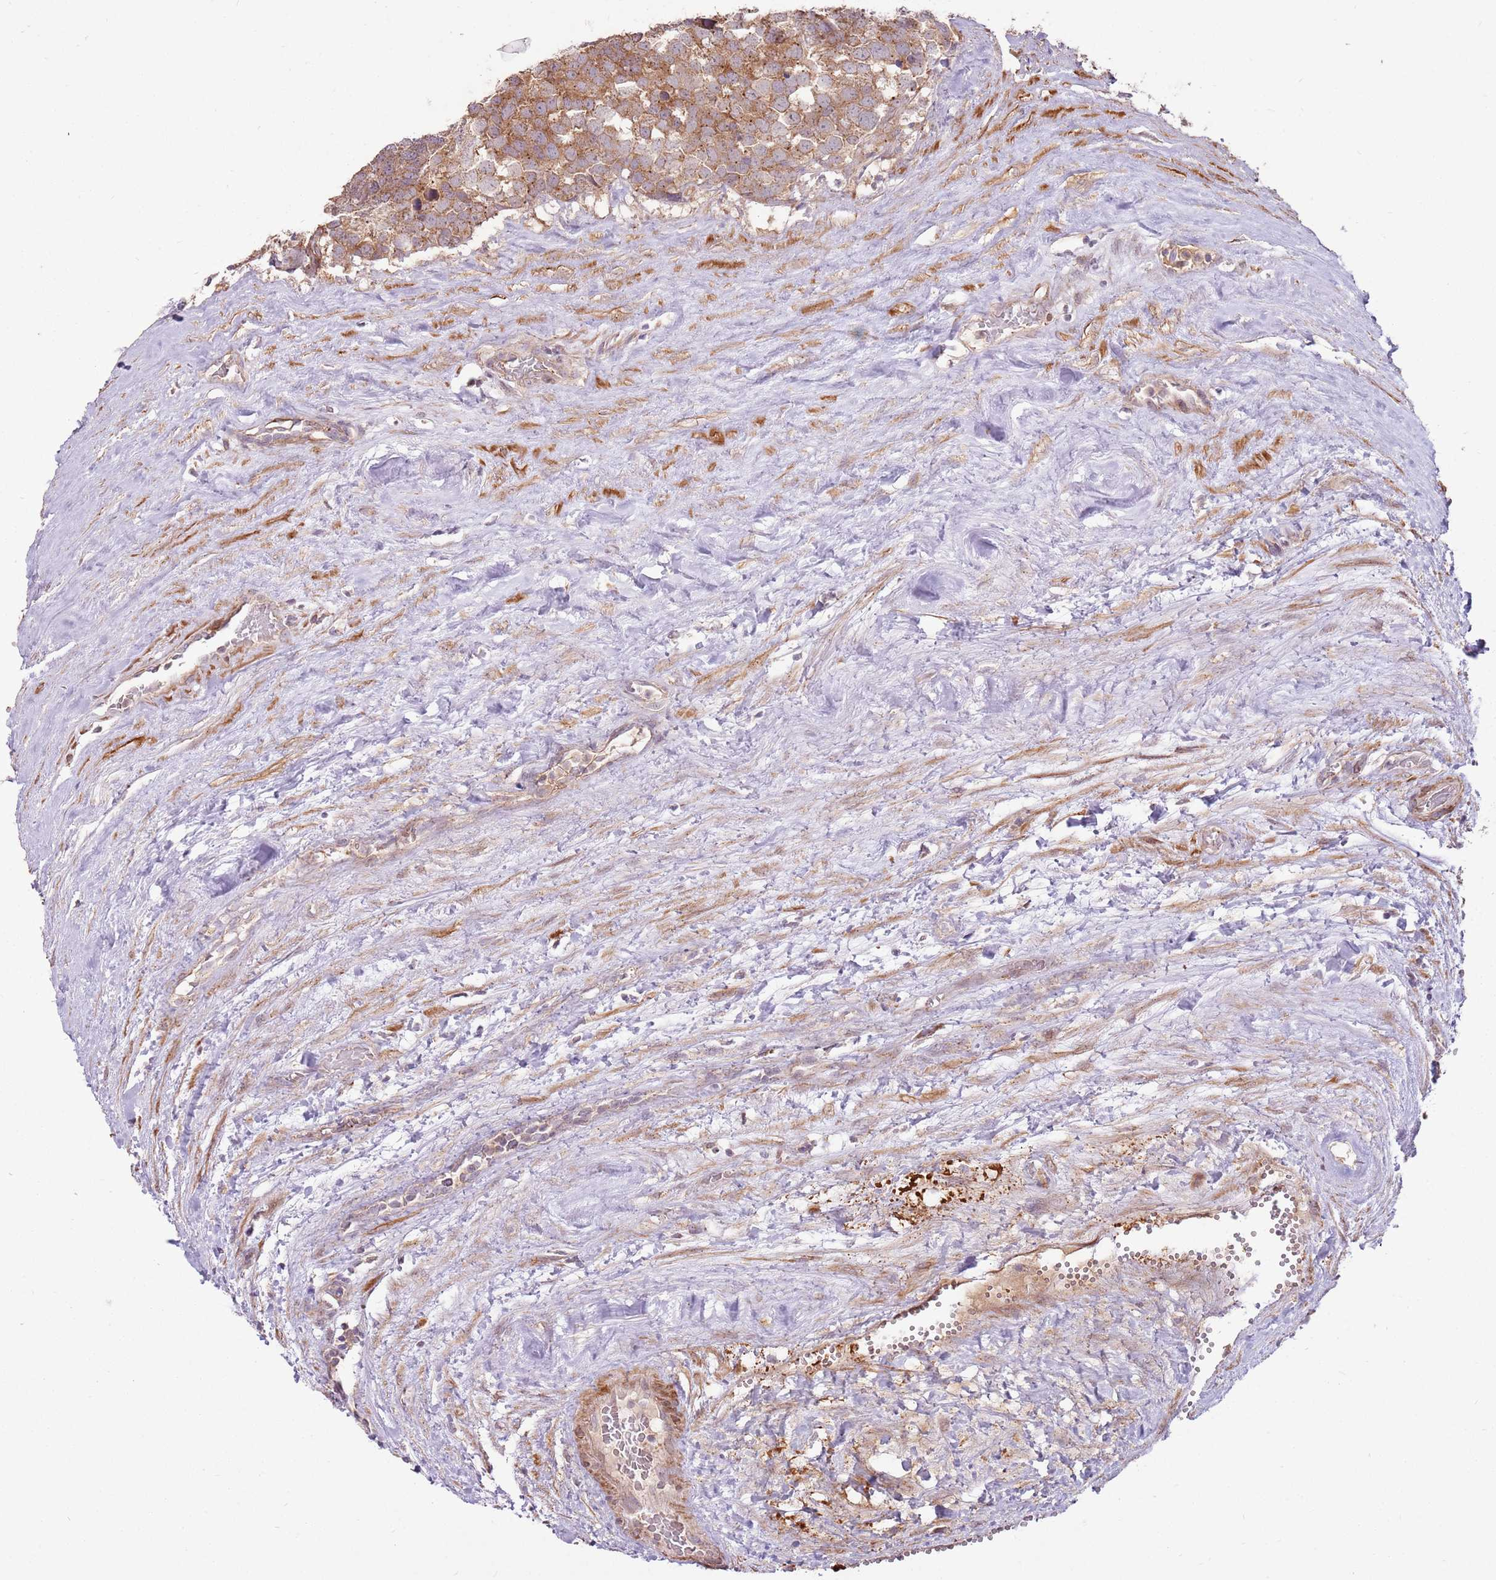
{"staining": {"intensity": "moderate", "quantity": ">75%", "location": "cytoplasmic/membranous"}, "tissue": "testis cancer", "cell_type": "Tumor cells", "image_type": "cancer", "snomed": [{"axis": "morphology", "description": "Seminoma, NOS"}, {"axis": "topography", "description": "Testis"}], "caption": "Moderate cytoplasmic/membranous staining is present in approximately >75% of tumor cells in testis cancer (seminoma).", "gene": "SPATA31D1", "patient": {"sex": "male", "age": 71}}